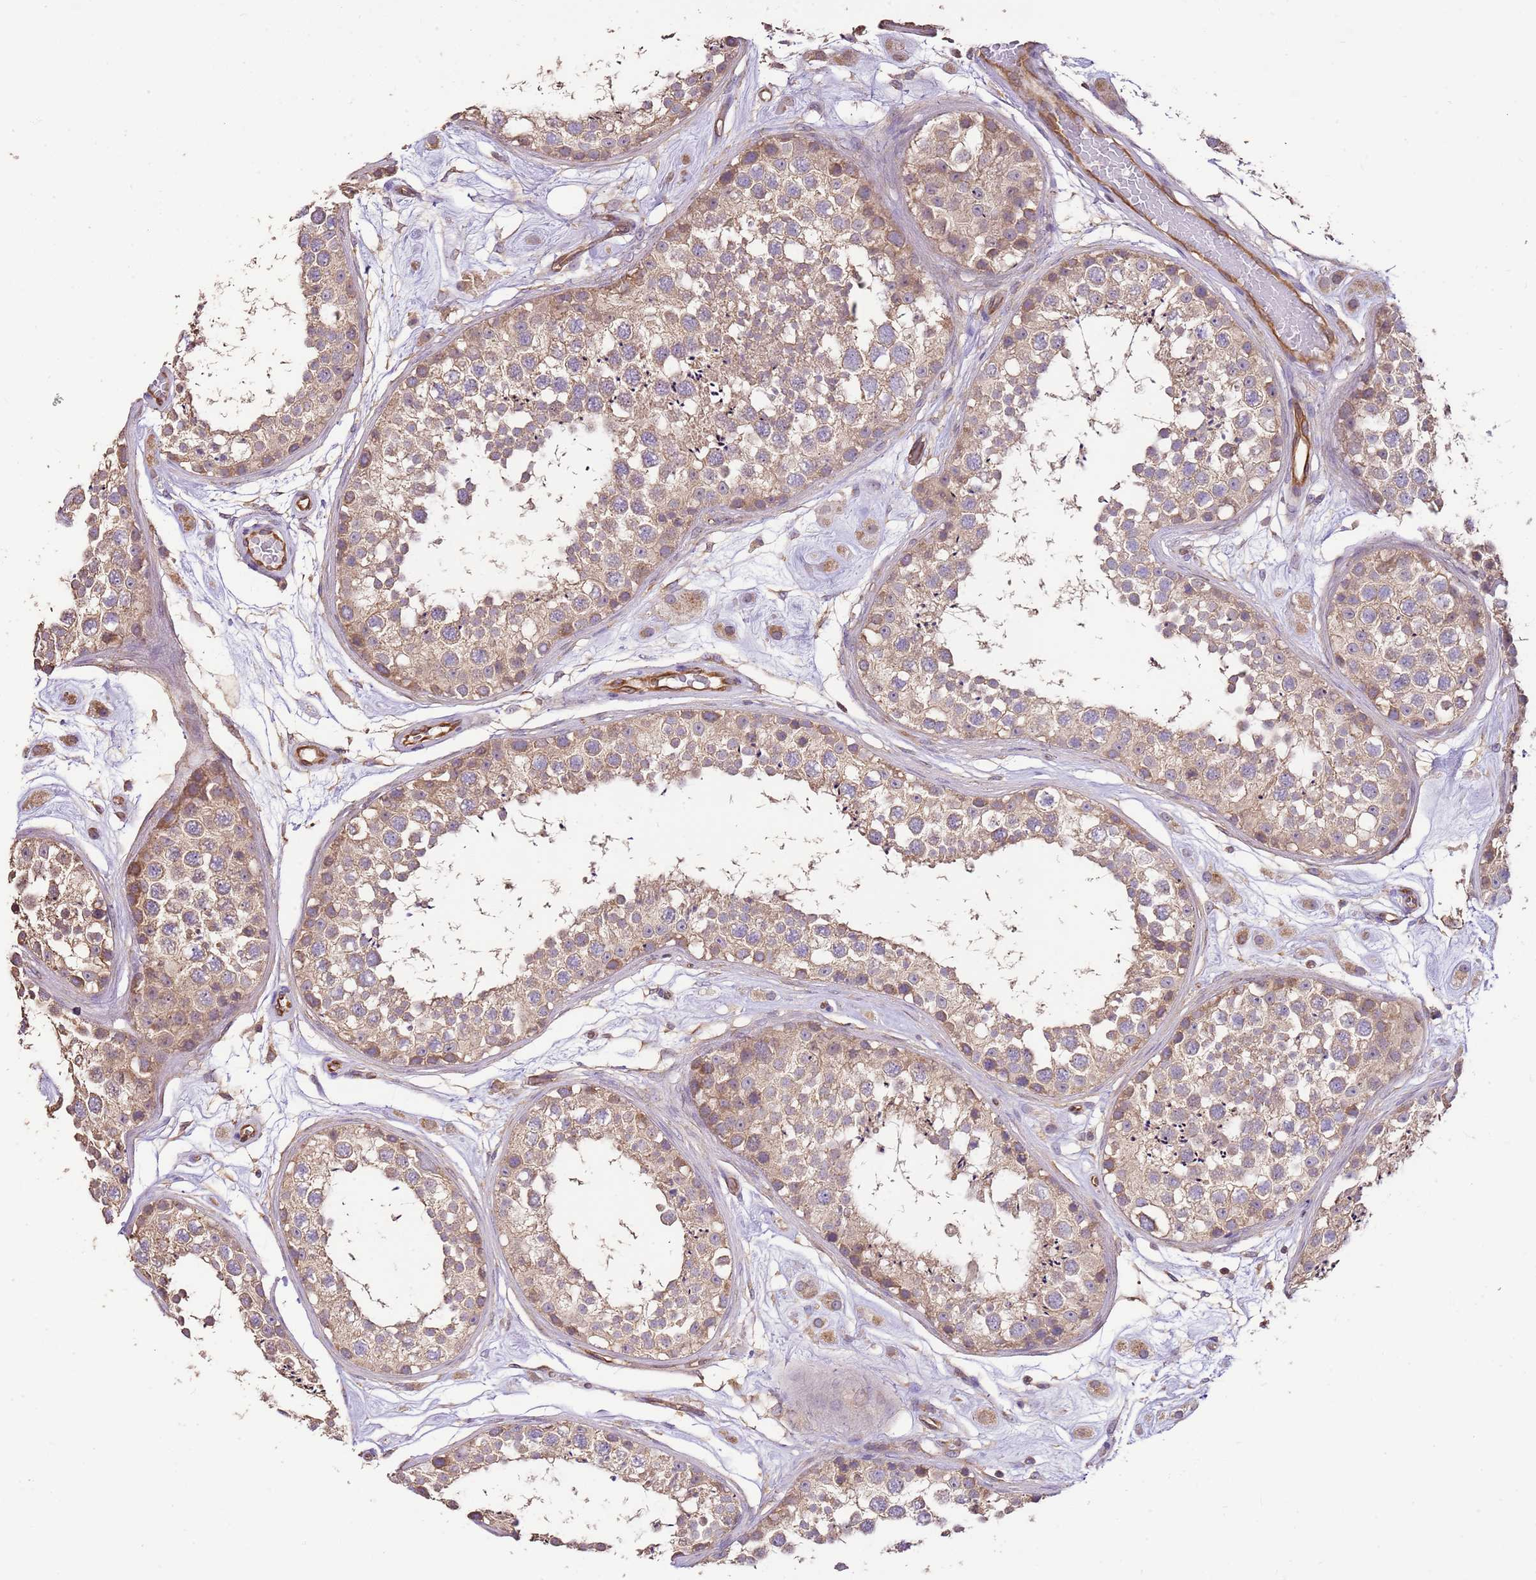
{"staining": {"intensity": "weak", "quantity": ">75%", "location": "cytoplasmic/membranous"}, "tissue": "testis", "cell_type": "Cells in seminiferous ducts", "image_type": "normal", "snomed": [{"axis": "morphology", "description": "Normal tissue, NOS"}, {"axis": "topography", "description": "Testis"}], "caption": "Weak cytoplasmic/membranous protein positivity is seen in about >75% of cells in seminiferous ducts in testis. The protein is stained brown, and the nuclei are stained in blue (DAB (3,3'-diaminobenzidine) IHC with brightfield microscopy, high magnification).", "gene": "DOCK9", "patient": {"sex": "male", "age": 25}}